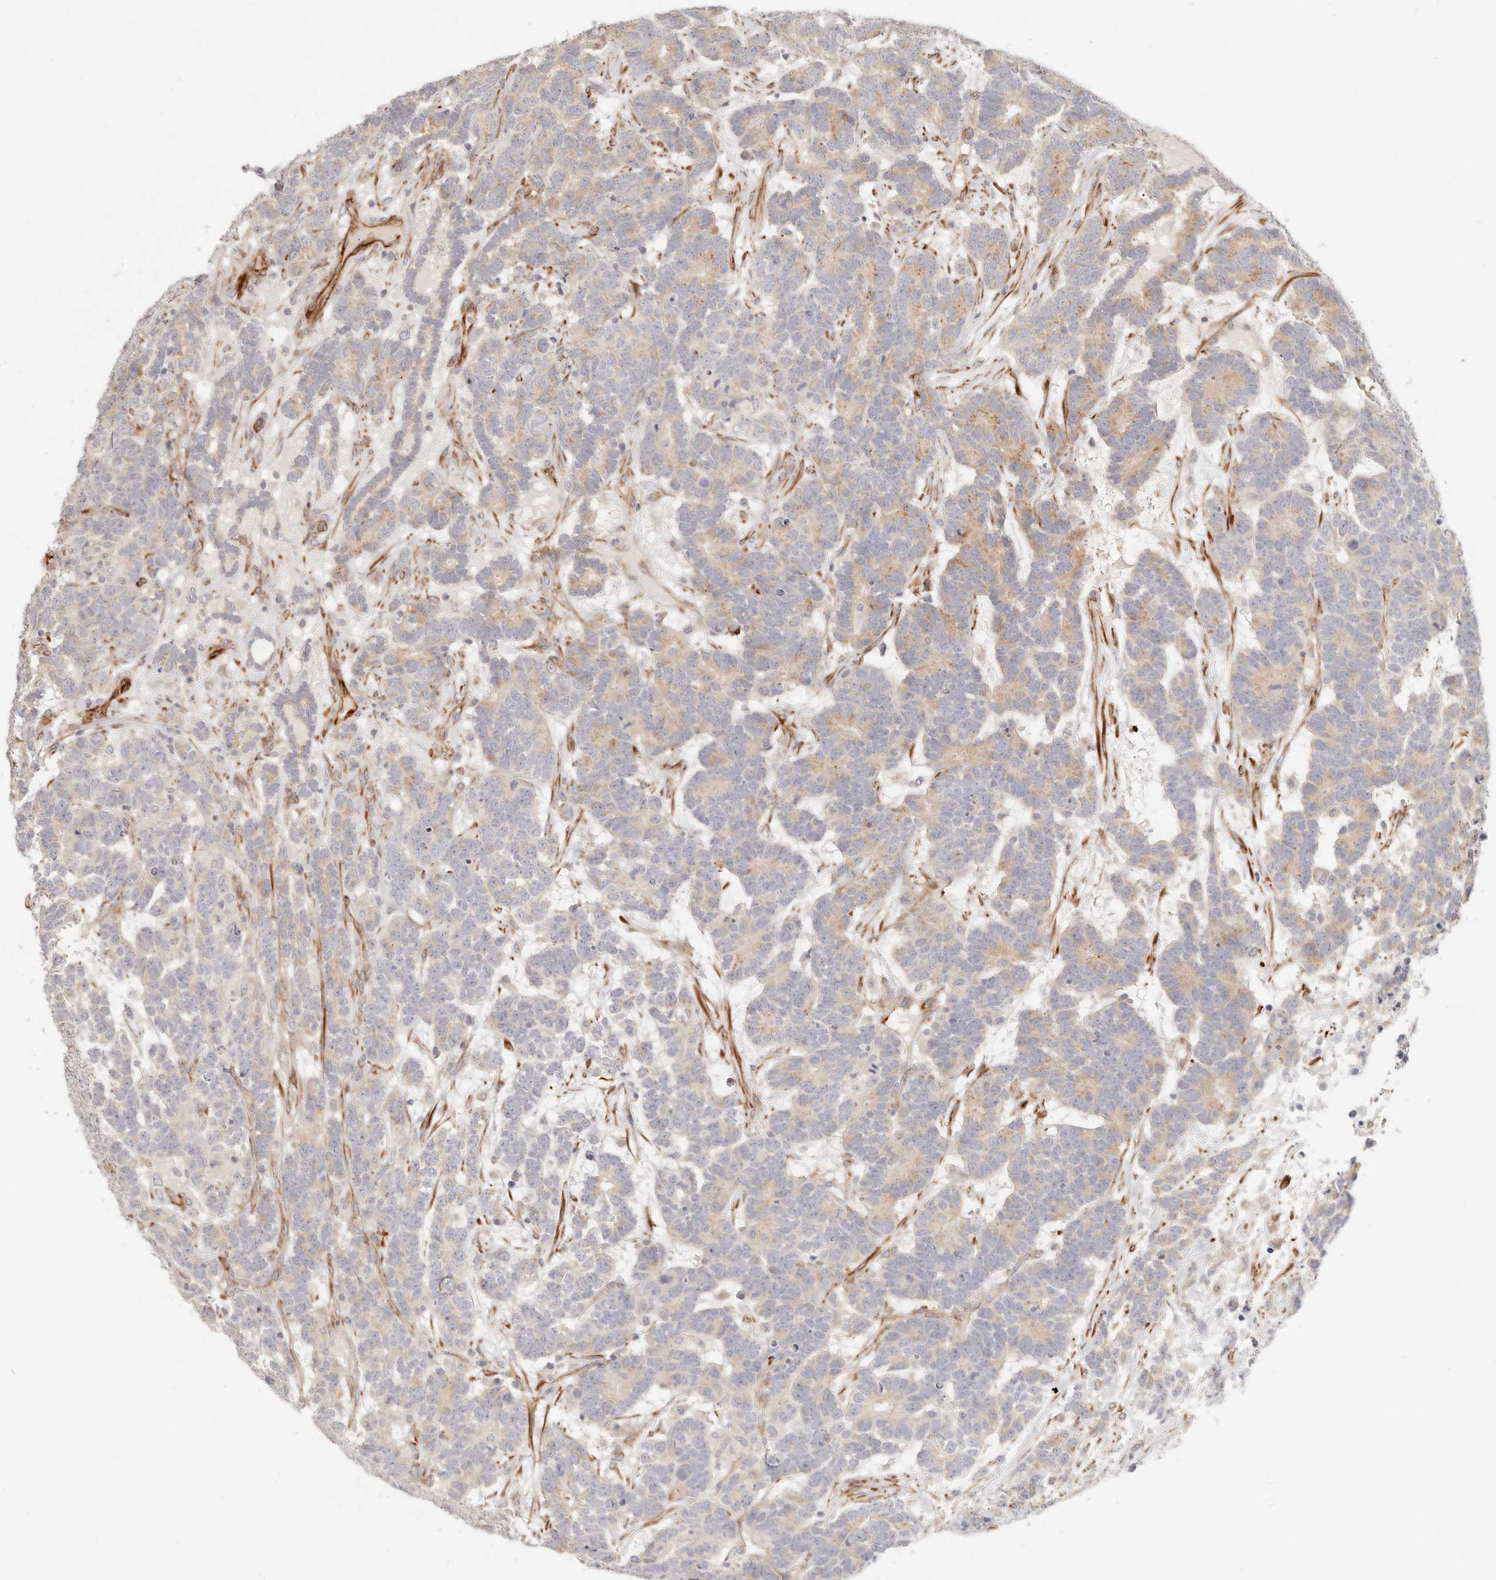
{"staining": {"intensity": "weak", "quantity": "25%-75%", "location": "cytoplasmic/membranous"}, "tissue": "testis cancer", "cell_type": "Tumor cells", "image_type": "cancer", "snomed": [{"axis": "morphology", "description": "Carcinoma, Embryonal, NOS"}, {"axis": "topography", "description": "Testis"}], "caption": "Human testis embryonal carcinoma stained with a protein marker displays weak staining in tumor cells.", "gene": "SASS6", "patient": {"sex": "male", "age": 26}}